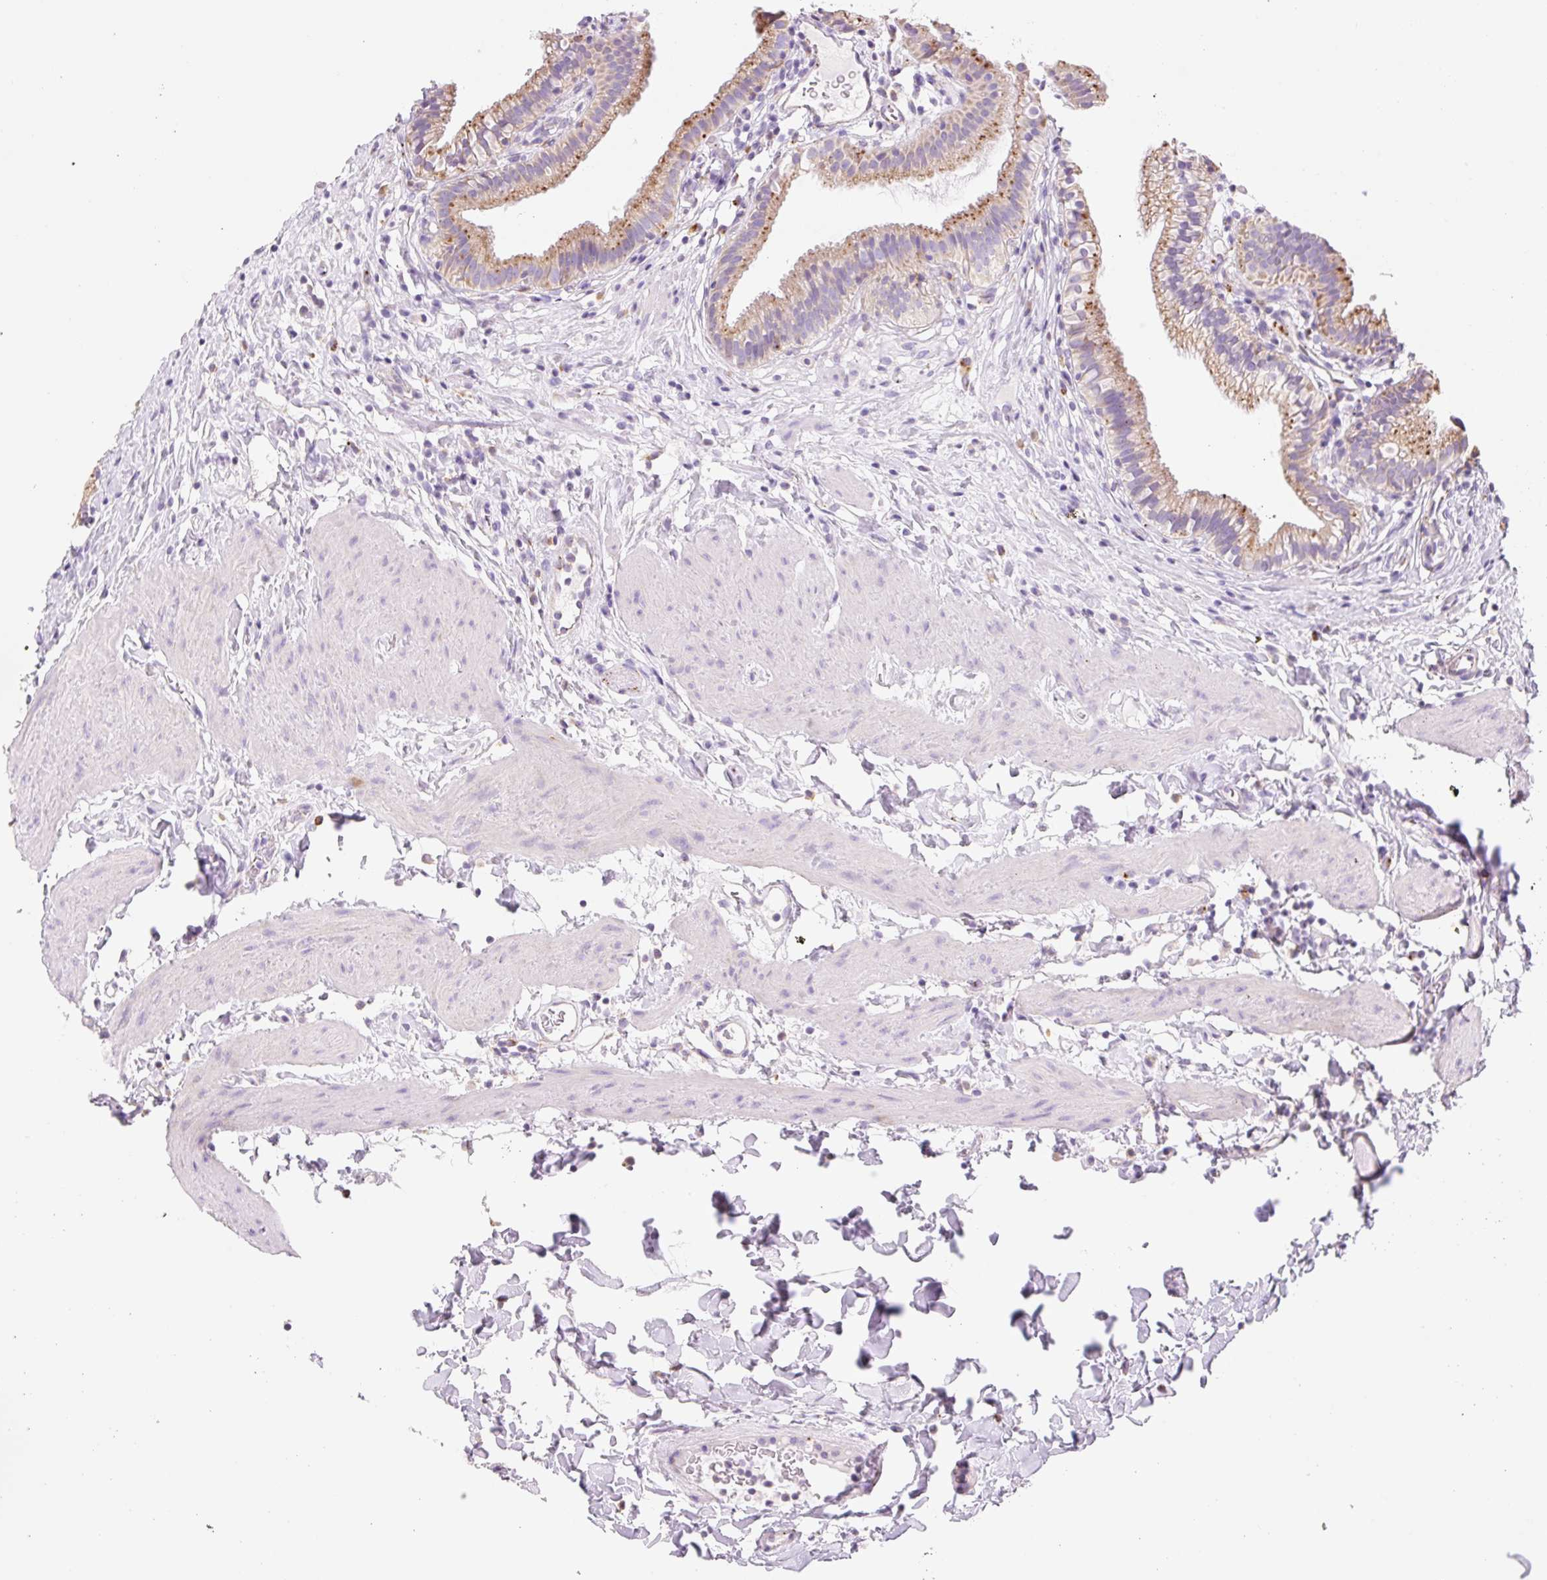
{"staining": {"intensity": "moderate", "quantity": ">75%", "location": "cytoplasmic/membranous"}, "tissue": "gallbladder", "cell_type": "Glandular cells", "image_type": "normal", "snomed": [{"axis": "morphology", "description": "Normal tissue, NOS"}, {"axis": "topography", "description": "Gallbladder"}], "caption": "Normal gallbladder exhibits moderate cytoplasmic/membranous expression in about >75% of glandular cells, visualized by immunohistochemistry. Immunohistochemistry (ihc) stains the protein in brown and the nuclei are stained blue.", "gene": "CLEC3A", "patient": {"sex": "female", "age": 46}}